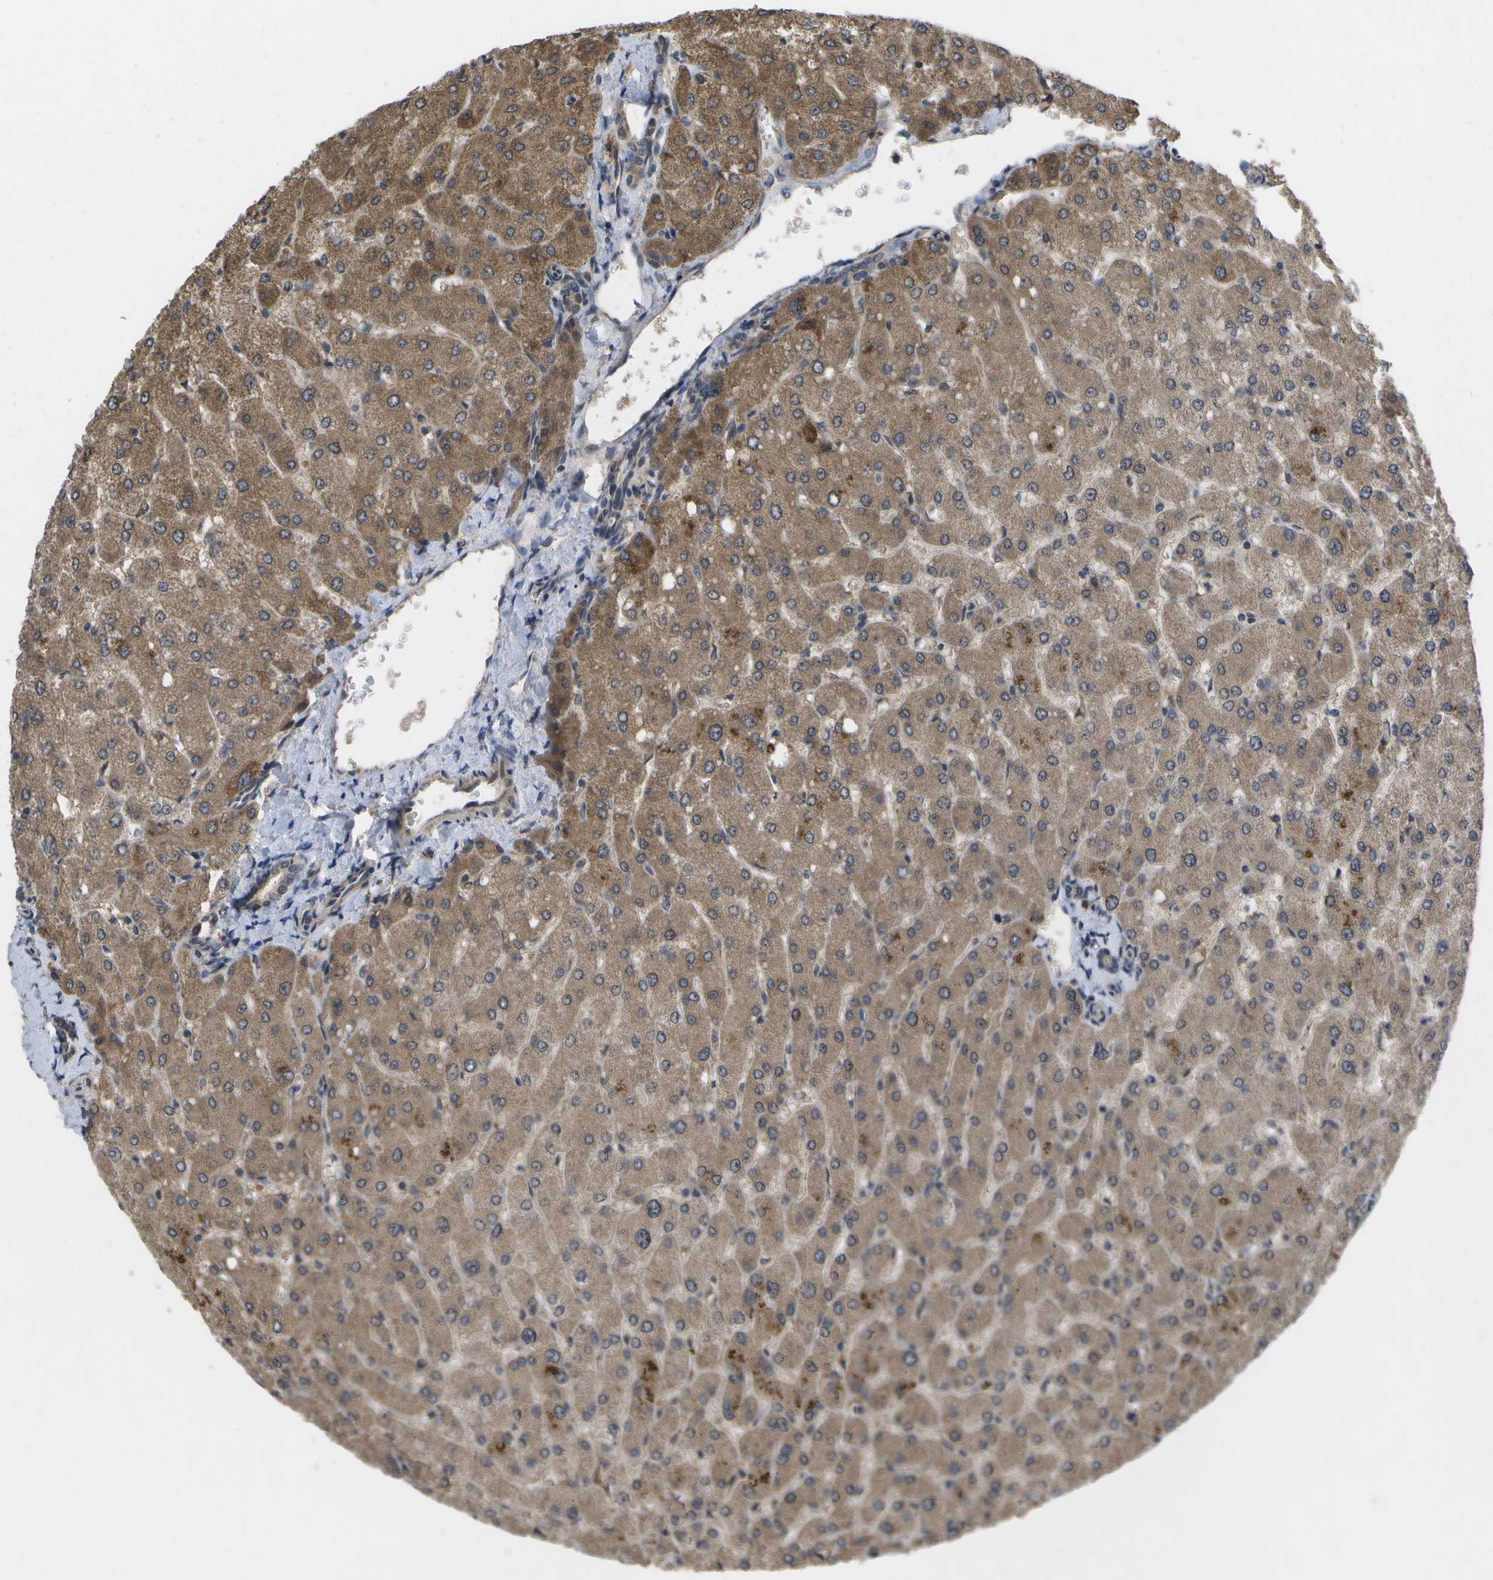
{"staining": {"intensity": "weak", "quantity": ">75%", "location": "cytoplasmic/membranous"}, "tissue": "liver", "cell_type": "Cholangiocytes", "image_type": "normal", "snomed": [{"axis": "morphology", "description": "Normal tissue, NOS"}, {"axis": "topography", "description": "Liver"}], "caption": "Benign liver reveals weak cytoplasmic/membranous positivity in about >75% of cholangiocytes.", "gene": "ALAS1", "patient": {"sex": "male", "age": 55}}